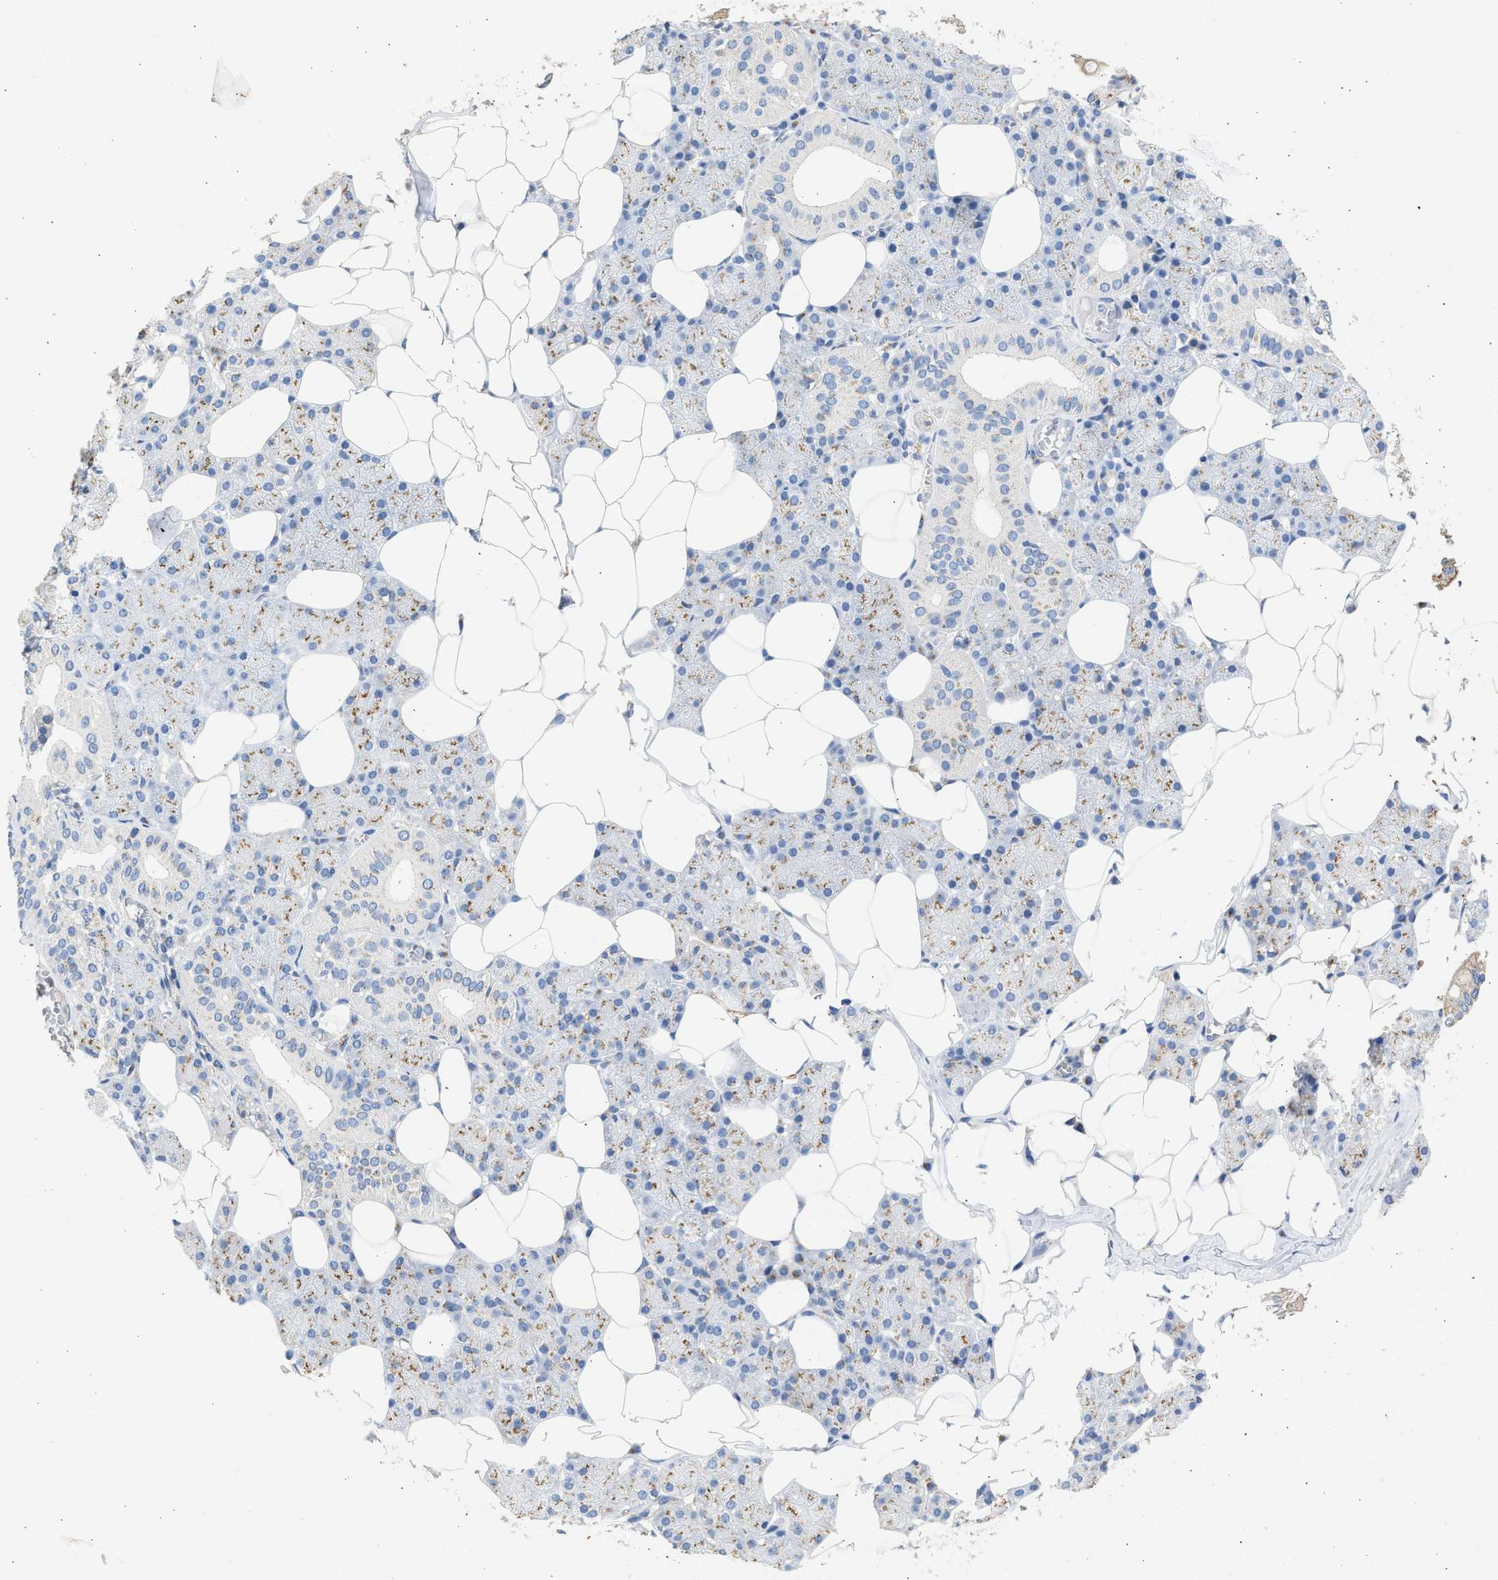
{"staining": {"intensity": "moderate", "quantity": "<25%", "location": "cytoplasmic/membranous"}, "tissue": "salivary gland", "cell_type": "Glandular cells", "image_type": "normal", "snomed": [{"axis": "morphology", "description": "Normal tissue, NOS"}, {"axis": "topography", "description": "Salivary gland"}], "caption": "About <25% of glandular cells in unremarkable salivary gland demonstrate moderate cytoplasmic/membranous protein expression as visualized by brown immunohistochemical staining.", "gene": "IPO8", "patient": {"sex": "female", "age": 33}}